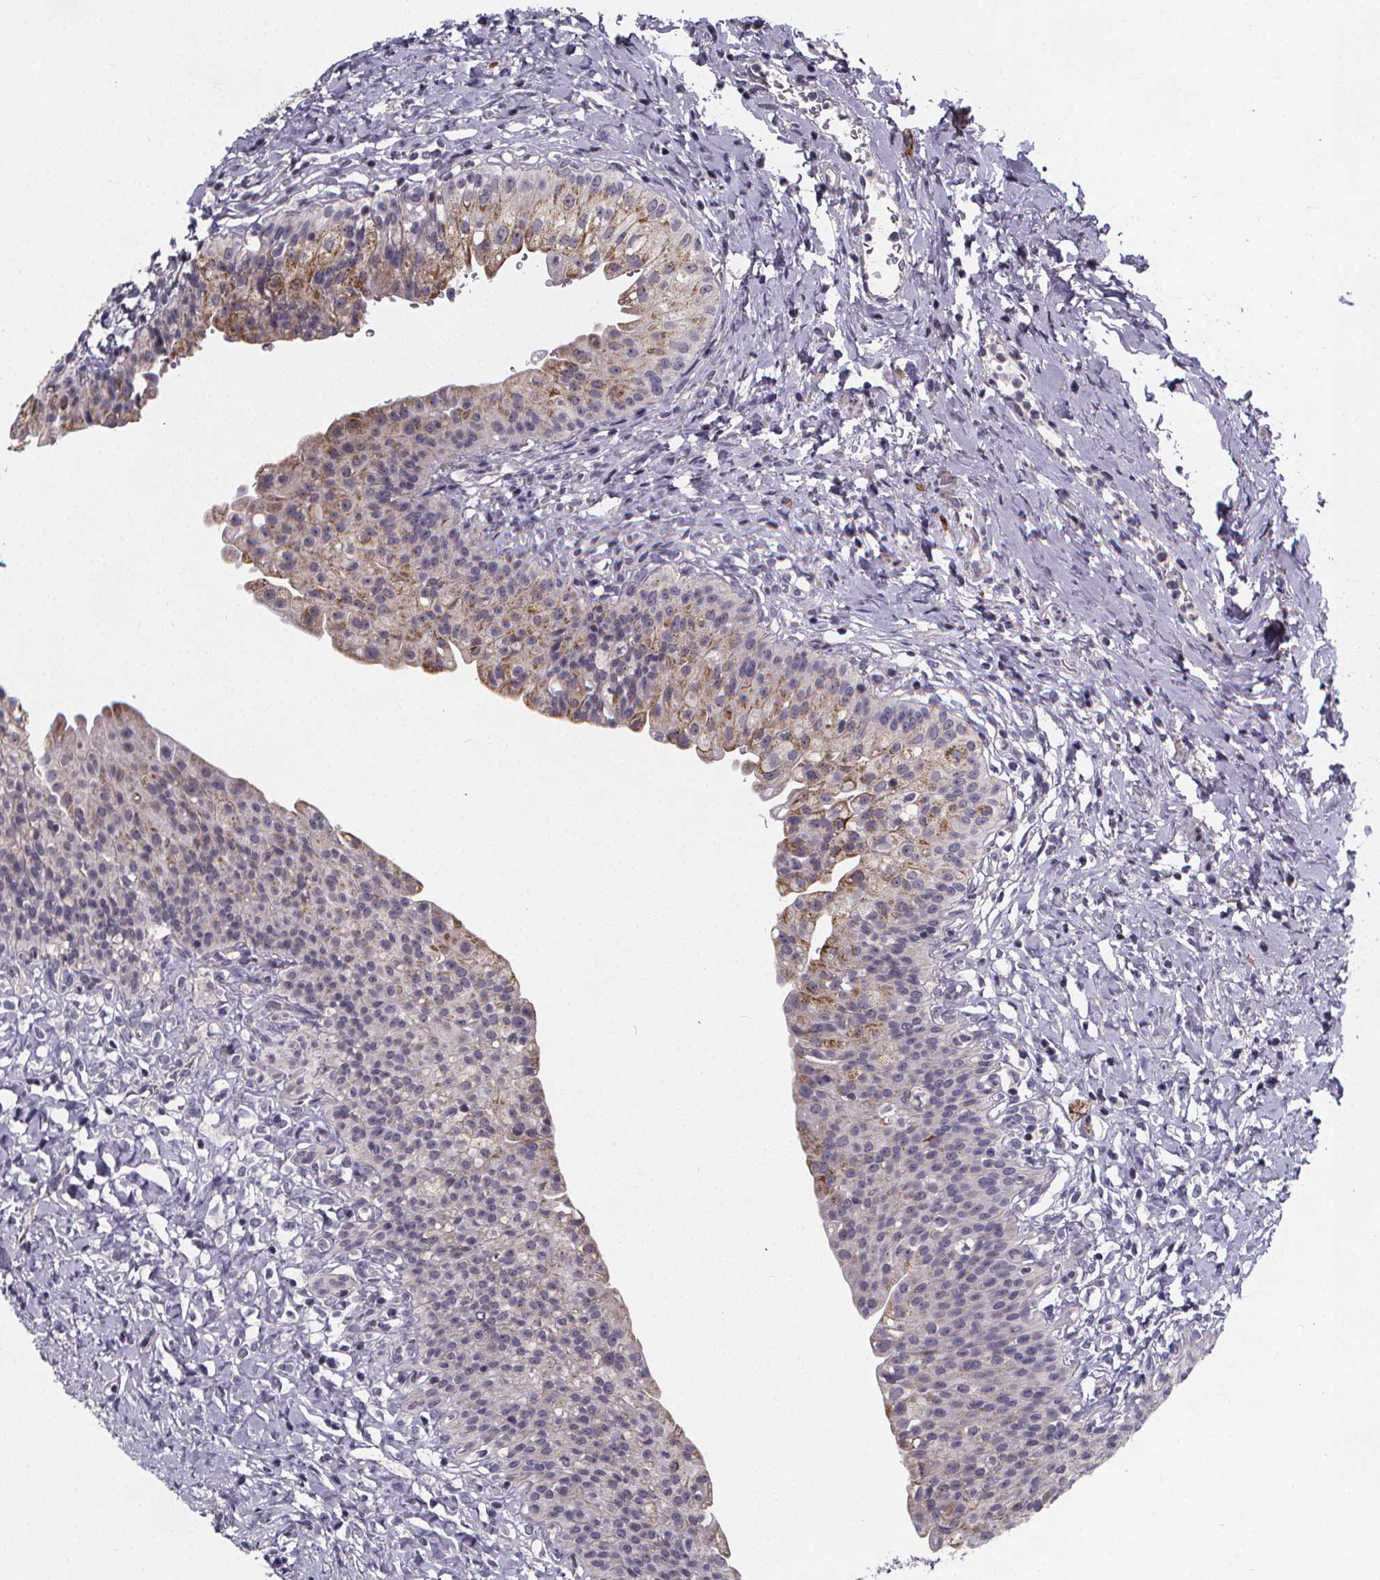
{"staining": {"intensity": "weak", "quantity": "<25%", "location": "cytoplasmic/membranous"}, "tissue": "urinary bladder", "cell_type": "Urothelial cells", "image_type": "normal", "snomed": [{"axis": "morphology", "description": "Normal tissue, NOS"}, {"axis": "topography", "description": "Urinary bladder"}], "caption": "Immunohistochemistry of unremarkable human urinary bladder demonstrates no staining in urothelial cells.", "gene": "FBXW2", "patient": {"sex": "male", "age": 76}}